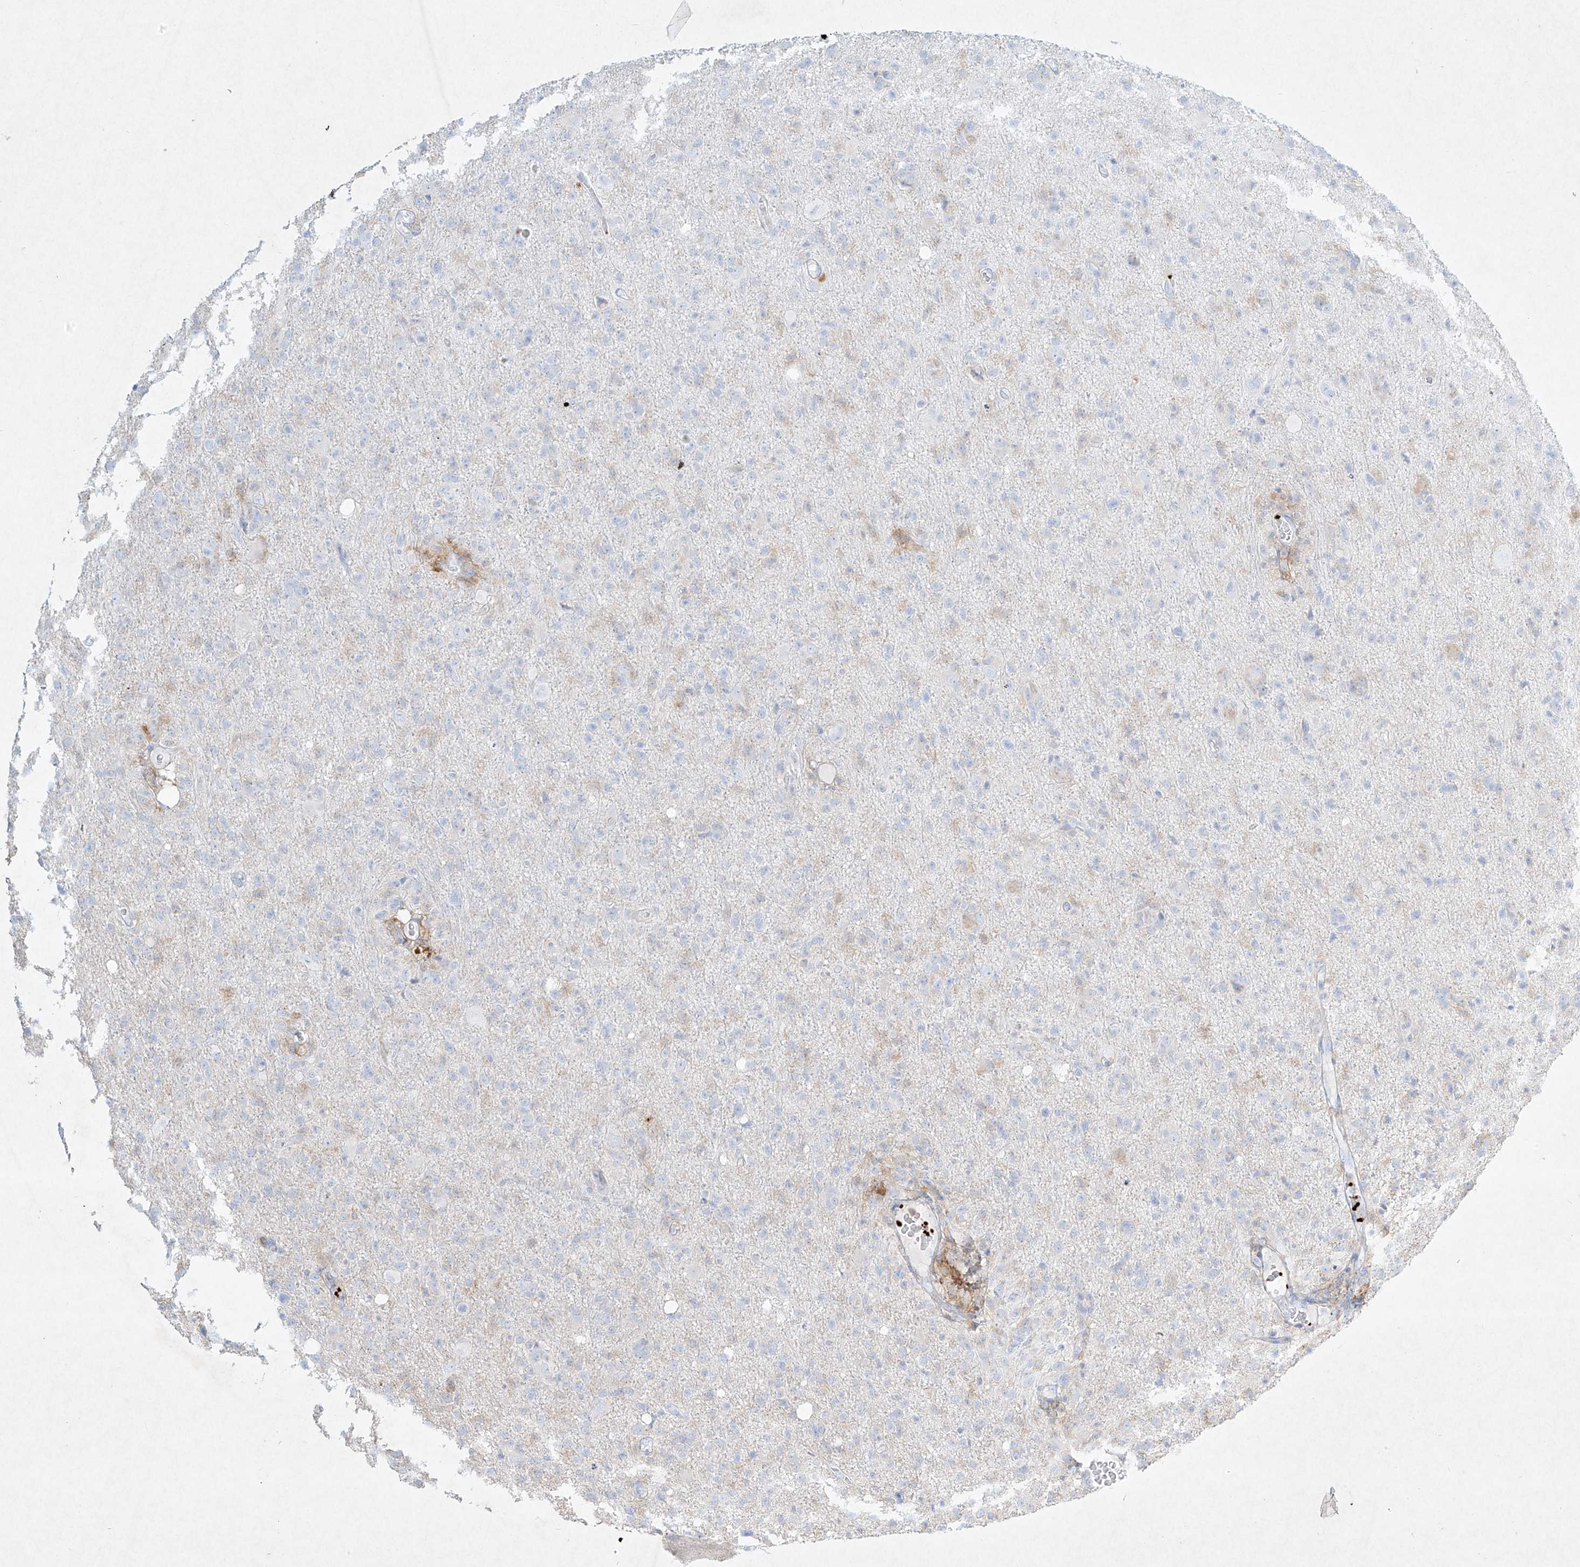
{"staining": {"intensity": "negative", "quantity": "none", "location": "none"}, "tissue": "glioma", "cell_type": "Tumor cells", "image_type": "cancer", "snomed": [{"axis": "morphology", "description": "Glioma, malignant, High grade"}, {"axis": "topography", "description": "Brain"}], "caption": "DAB (3,3'-diaminobenzidine) immunohistochemical staining of malignant high-grade glioma shows no significant staining in tumor cells. Nuclei are stained in blue.", "gene": "PLEK", "patient": {"sex": "female", "age": 57}}